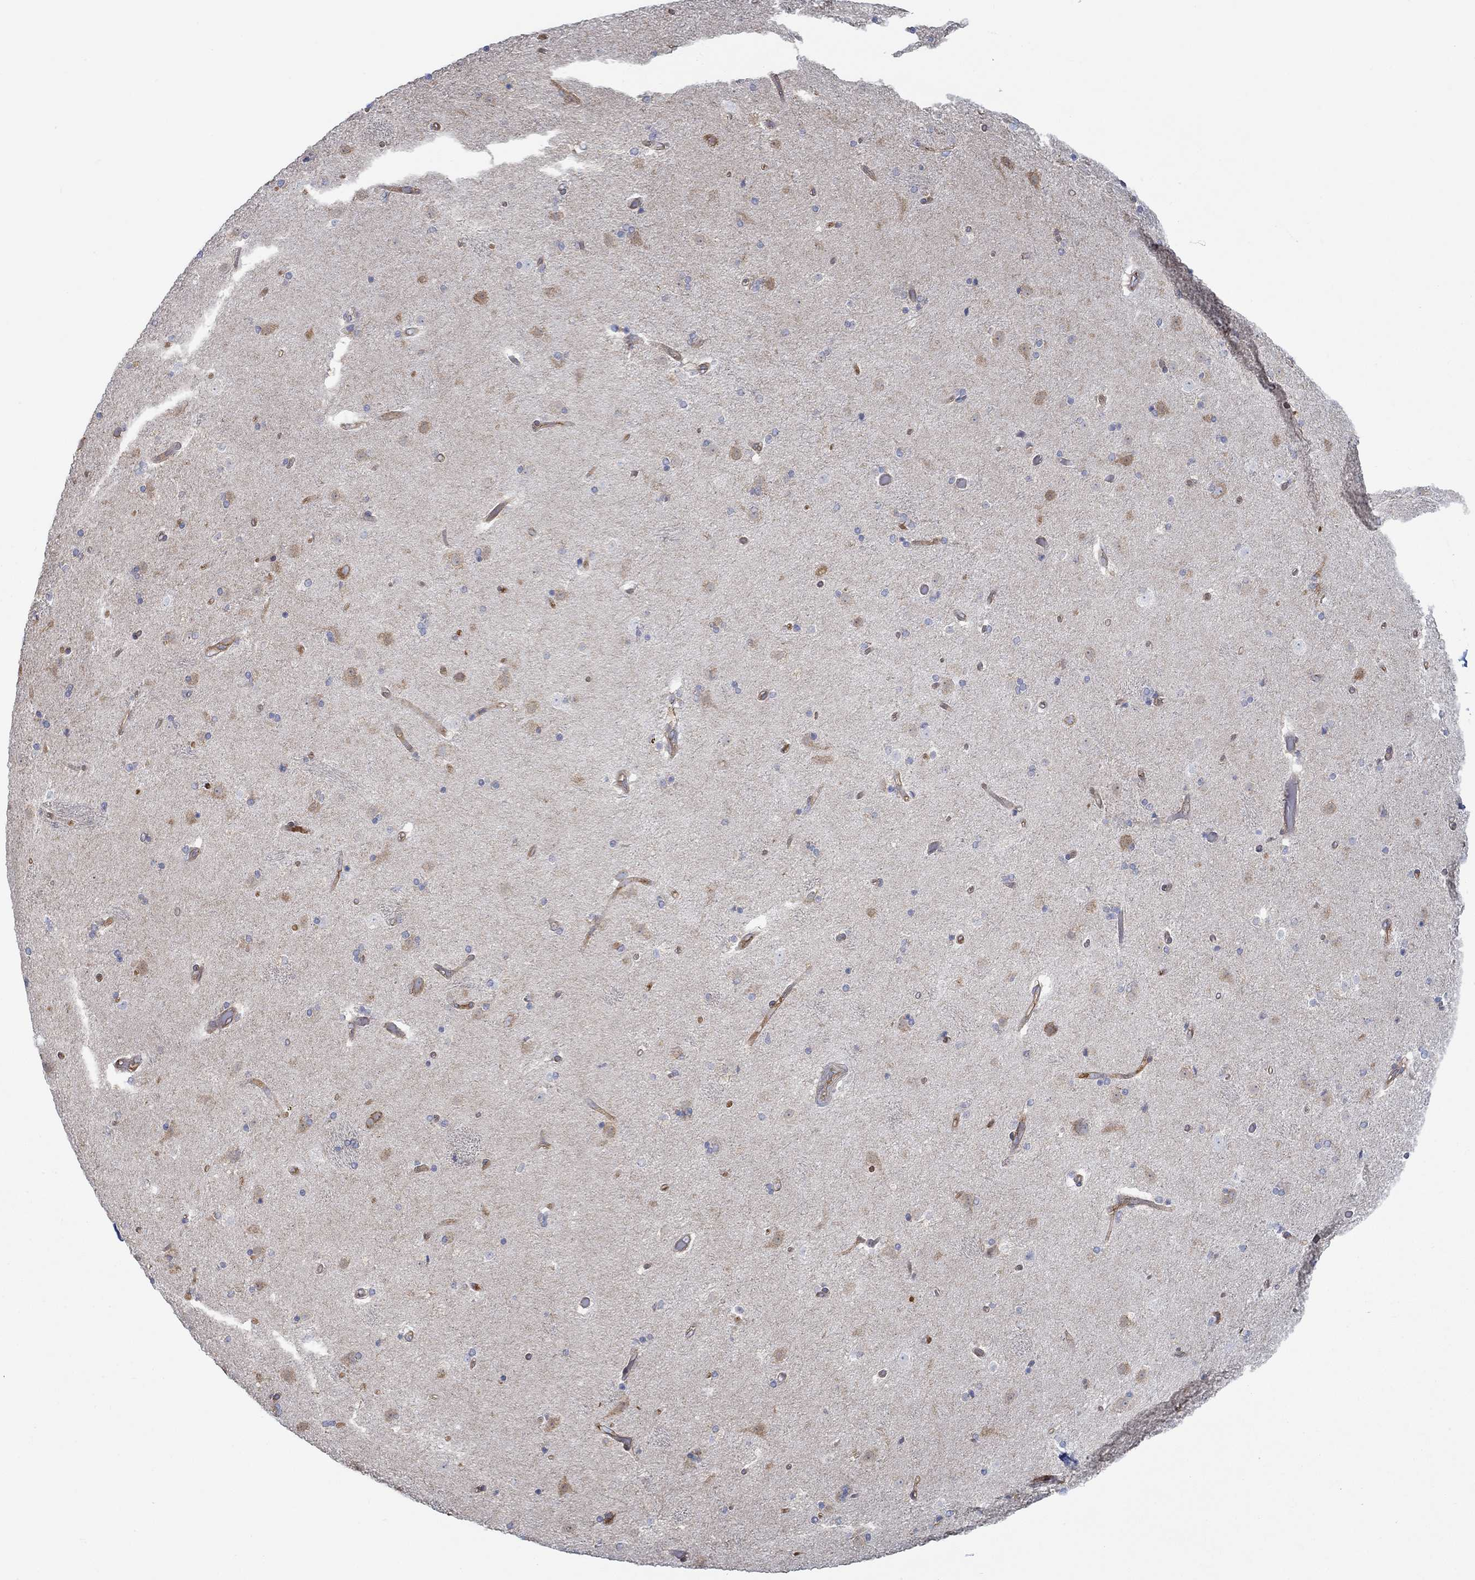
{"staining": {"intensity": "moderate", "quantity": "<25%", "location": "cytoplasmic/membranous"}, "tissue": "caudate", "cell_type": "Glial cells", "image_type": "normal", "snomed": [{"axis": "morphology", "description": "Normal tissue, NOS"}, {"axis": "topography", "description": "Lateral ventricle wall"}], "caption": "Protein expression analysis of unremarkable human caudate reveals moderate cytoplasmic/membranous expression in about <25% of glial cells.", "gene": "SPAG9", "patient": {"sex": "male", "age": 54}}